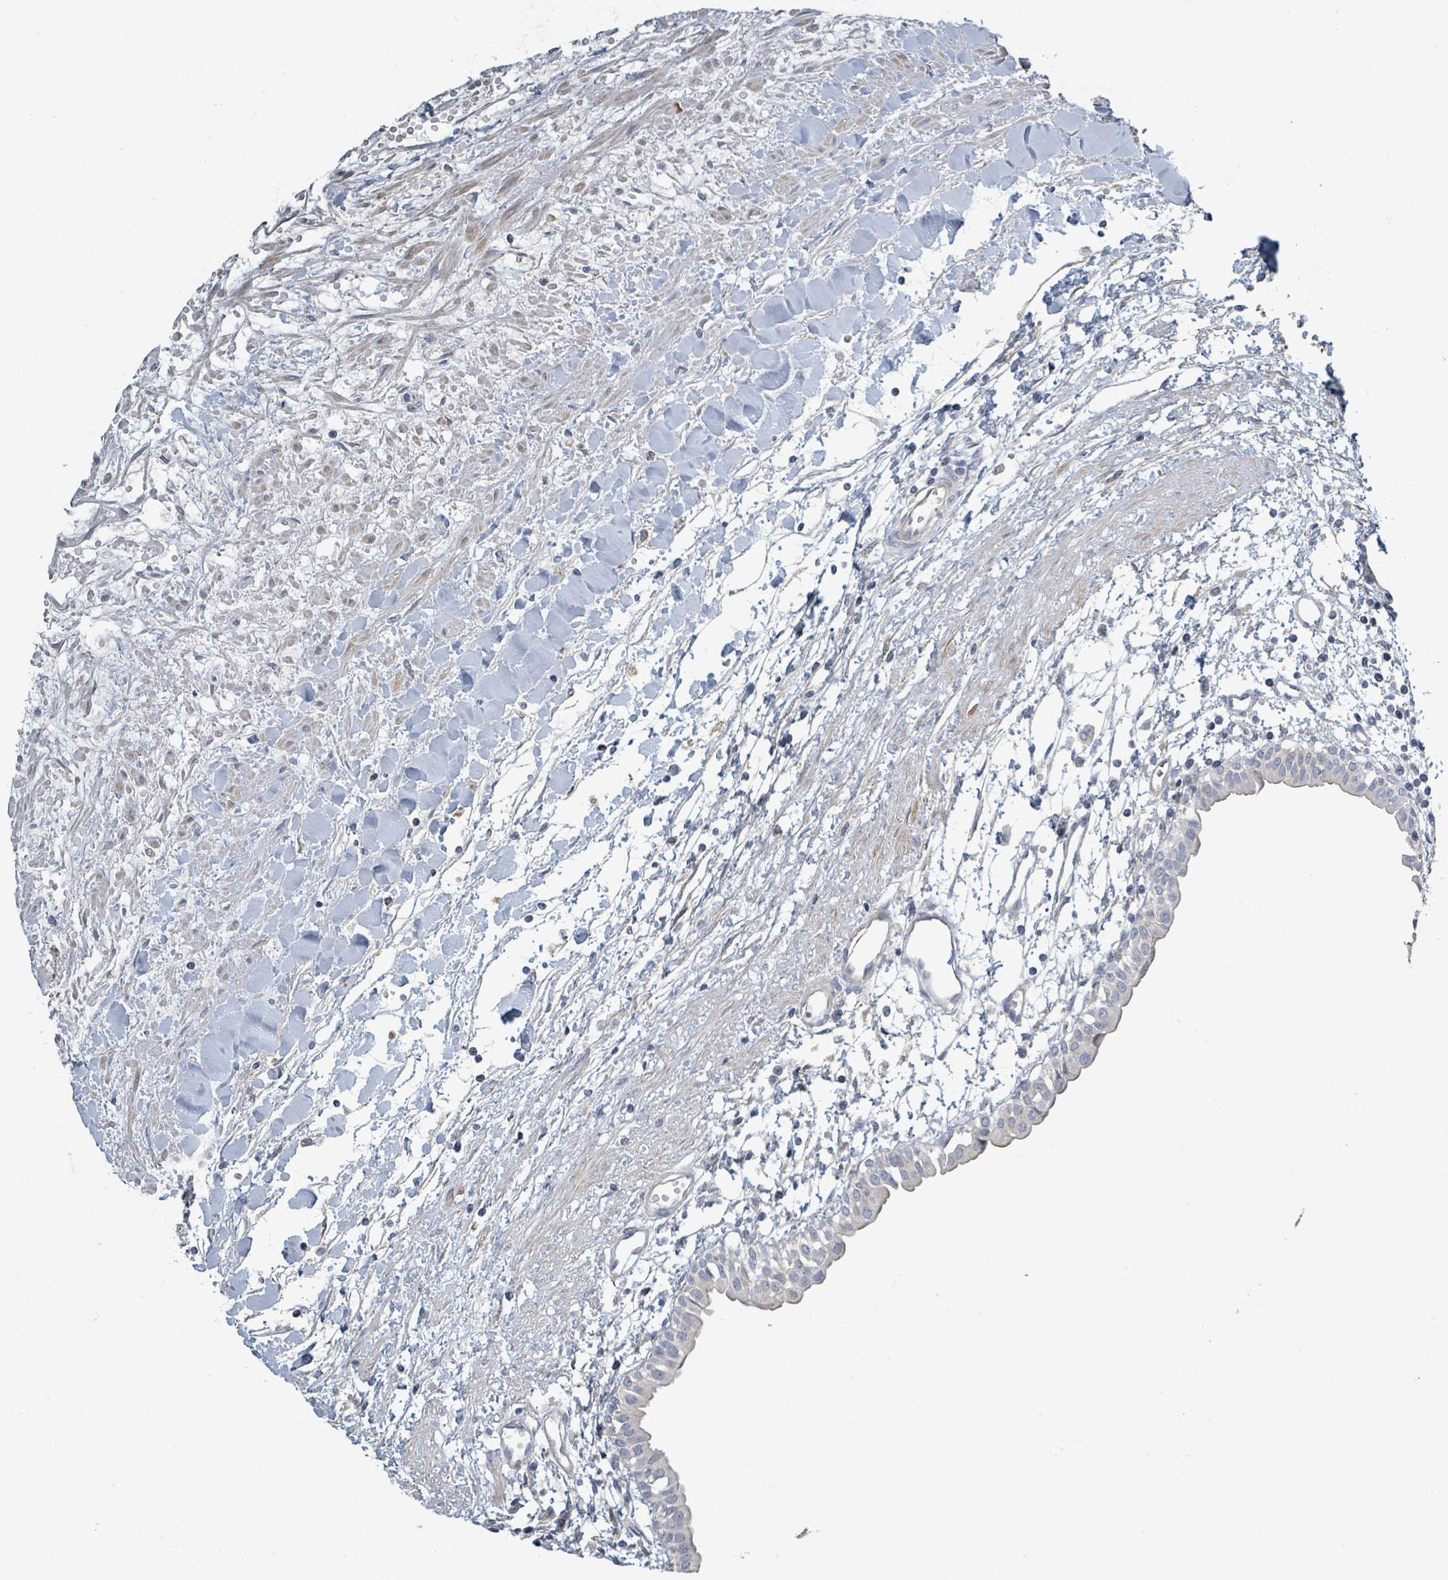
{"staining": {"intensity": "negative", "quantity": "none", "location": "none"}, "tissue": "renal cancer", "cell_type": "Tumor cells", "image_type": "cancer", "snomed": [{"axis": "morphology", "description": "Adenocarcinoma, NOS"}, {"axis": "topography", "description": "Kidney"}], "caption": "Renal cancer (adenocarcinoma) was stained to show a protein in brown. There is no significant staining in tumor cells.", "gene": "RAB33B", "patient": {"sex": "male", "age": 59}}